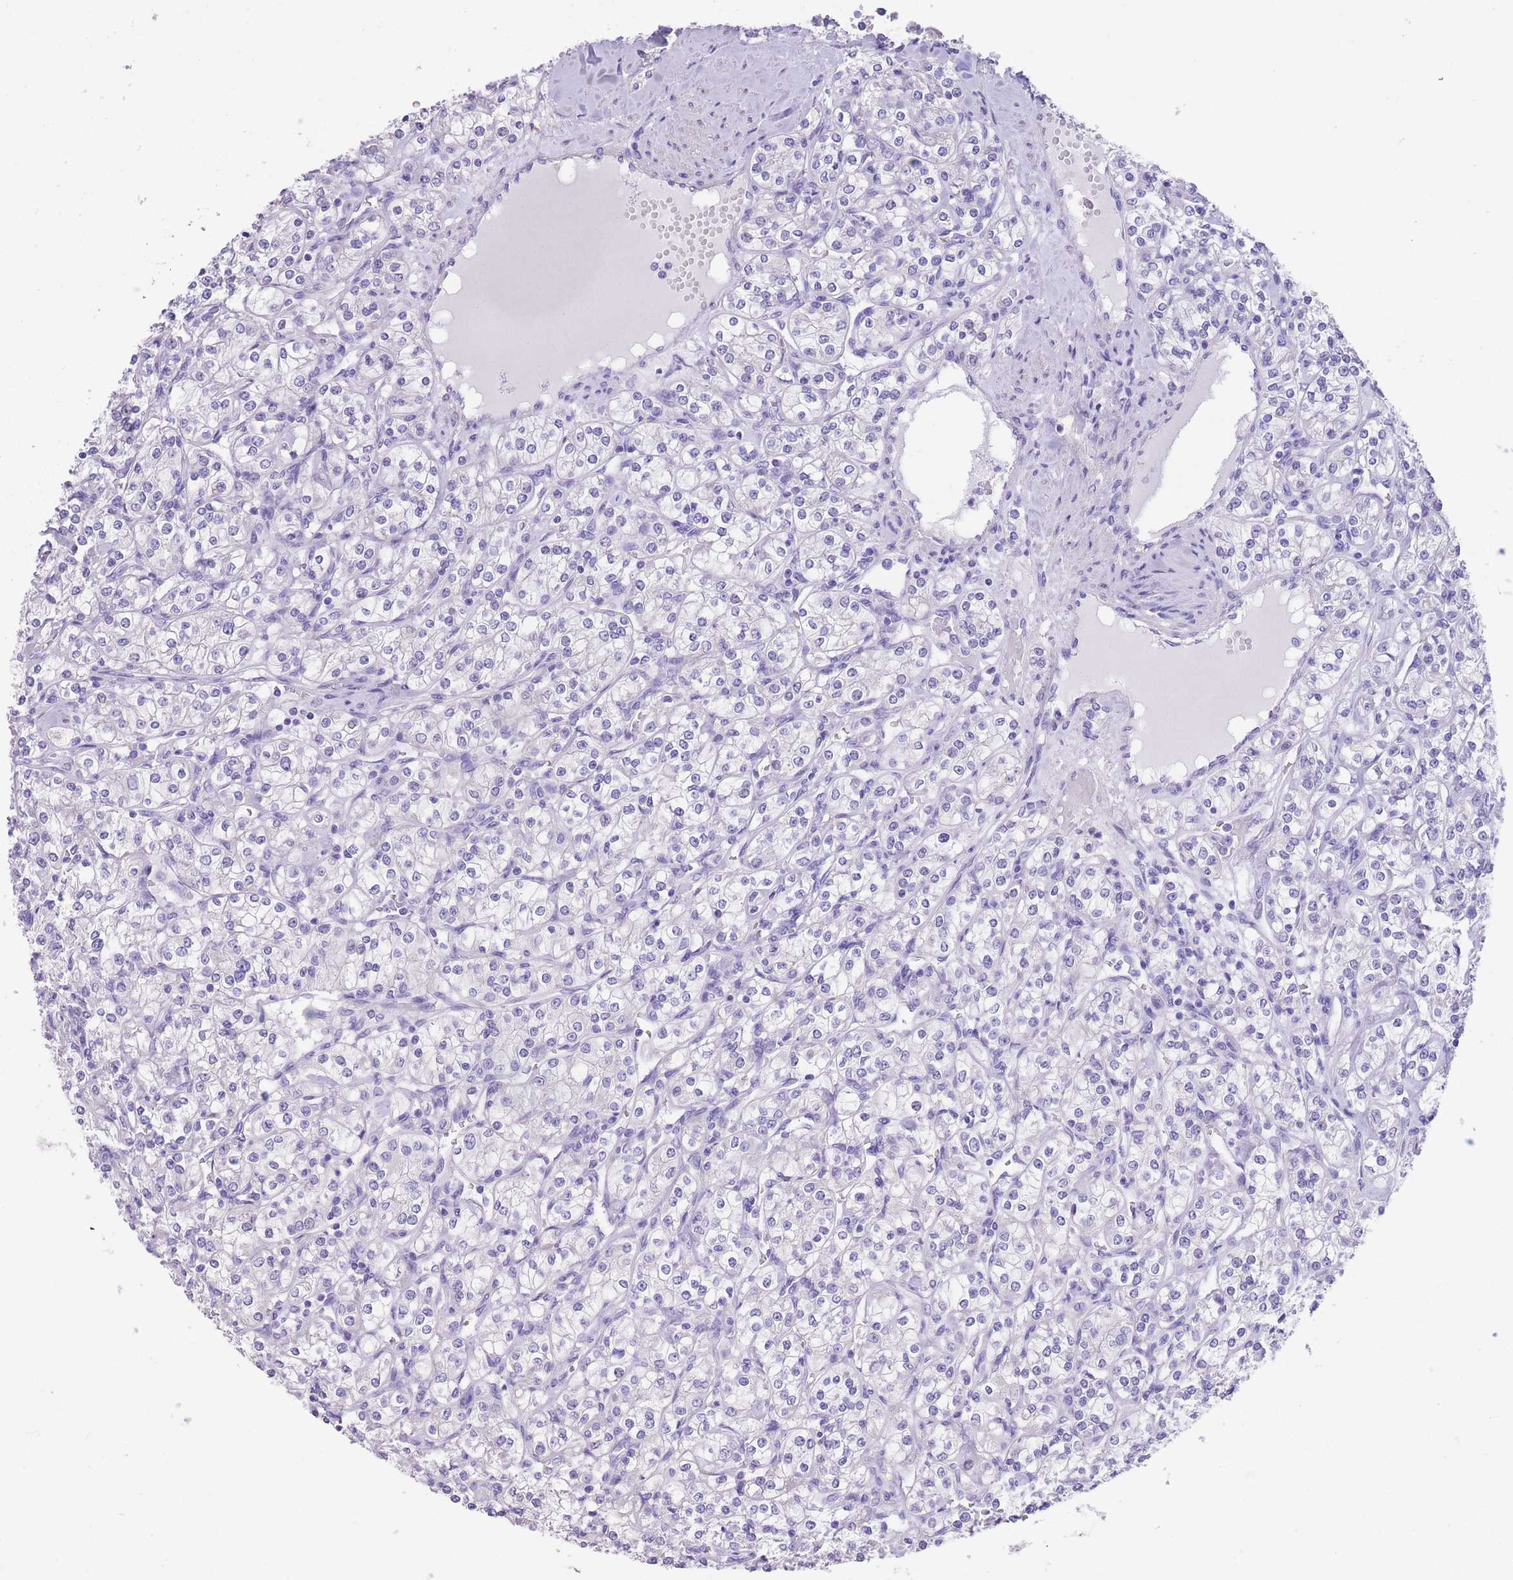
{"staining": {"intensity": "negative", "quantity": "none", "location": "none"}, "tissue": "renal cancer", "cell_type": "Tumor cells", "image_type": "cancer", "snomed": [{"axis": "morphology", "description": "Adenocarcinoma, NOS"}, {"axis": "topography", "description": "Kidney"}], "caption": "Tumor cells show no significant positivity in renal cancer (adenocarcinoma).", "gene": "RAI2", "patient": {"sex": "male", "age": 77}}